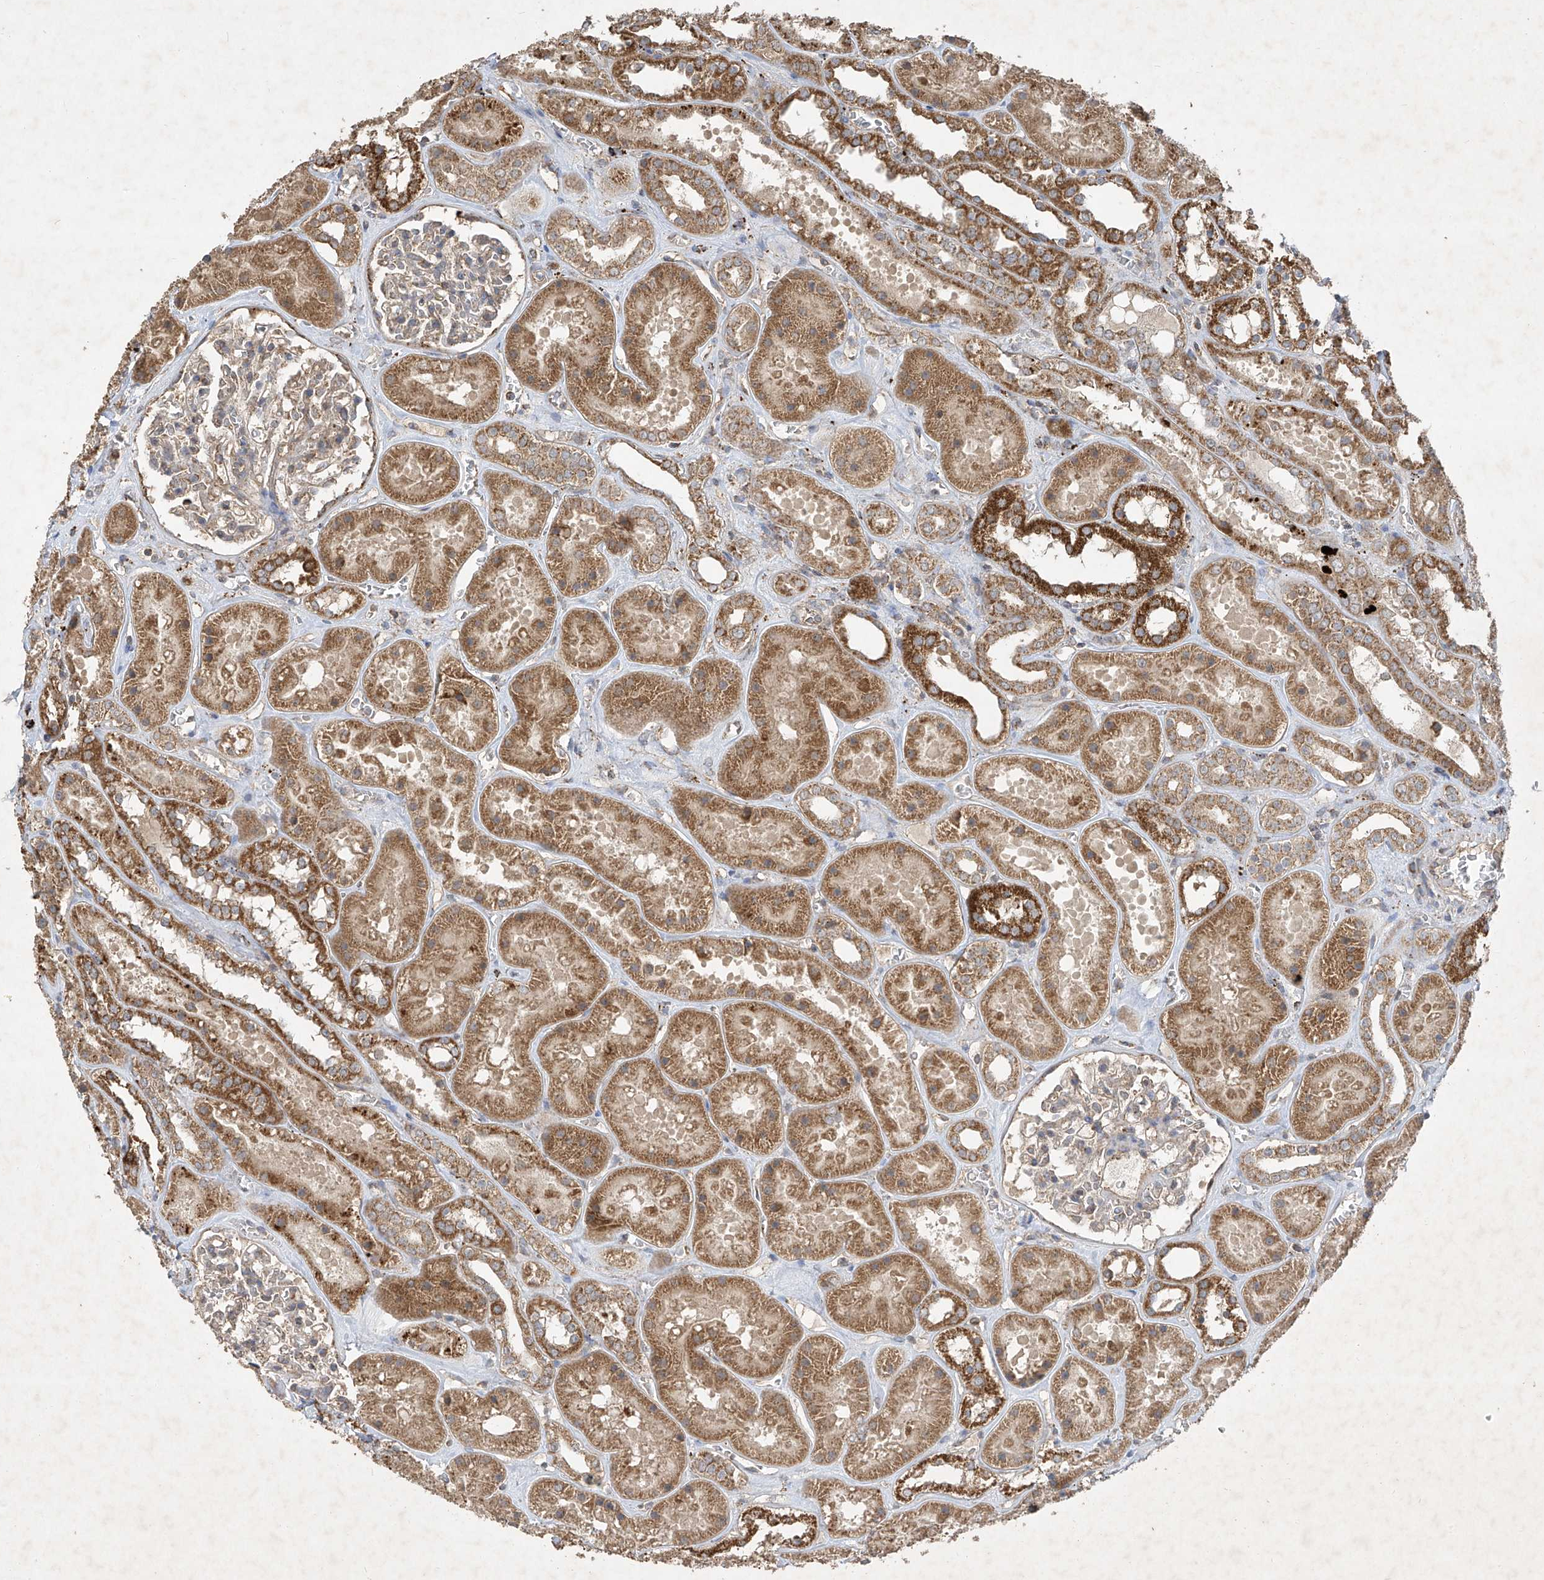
{"staining": {"intensity": "moderate", "quantity": "<25%", "location": "cytoplasmic/membranous"}, "tissue": "kidney", "cell_type": "Cells in glomeruli", "image_type": "normal", "snomed": [{"axis": "morphology", "description": "Normal tissue, NOS"}, {"axis": "topography", "description": "Kidney"}], "caption": "An immunohistochemistry (IHC) micrograph of unremarkable tissue is shown. Protein staining in brown labels moderate cytoplasmic/membranous positivity in kidney within cells in glomeruli.", "gene": "UQCC1", "patient": {"sex": "female", "age": 41}}